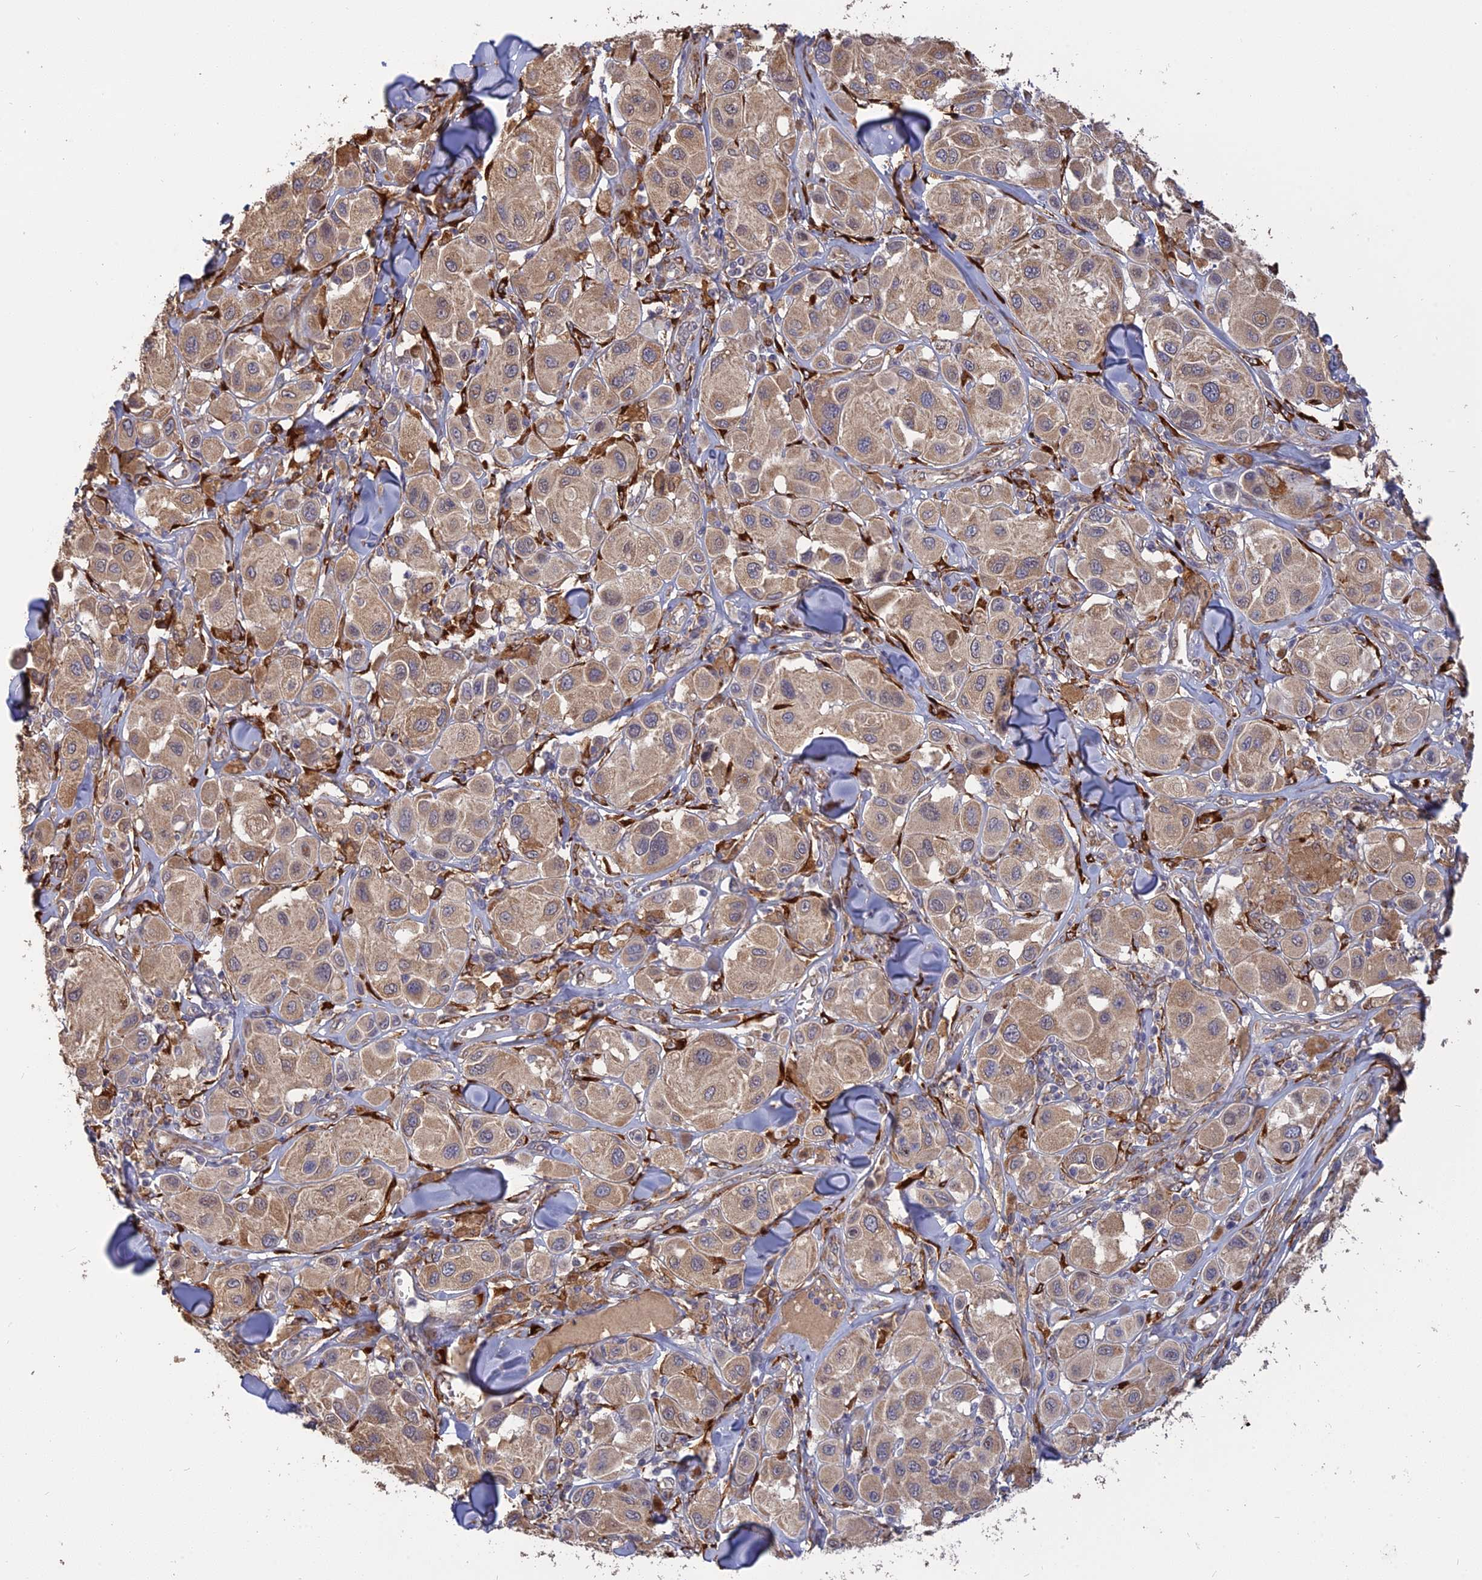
{"staining": {"intensity": "weak", "quantity": "25%-75%", "location": "cytoplasmic/membranous"}, "tissue": "melanoma", "cell_type": "Tumor cells", "image_type": "cancer", "snomed": [{"axis": "morphology", "description": "Malignant melanoma, Metastatic site"}, {"axis": "topography", "description": "Skin"}], "caption": "The immunohistochemical stain shows weak cytoplasmic/membranous staining in tumor cells of melanoma tissue.", "gene": "PPIC", "patient": {"sex": "male", "age": 41}}